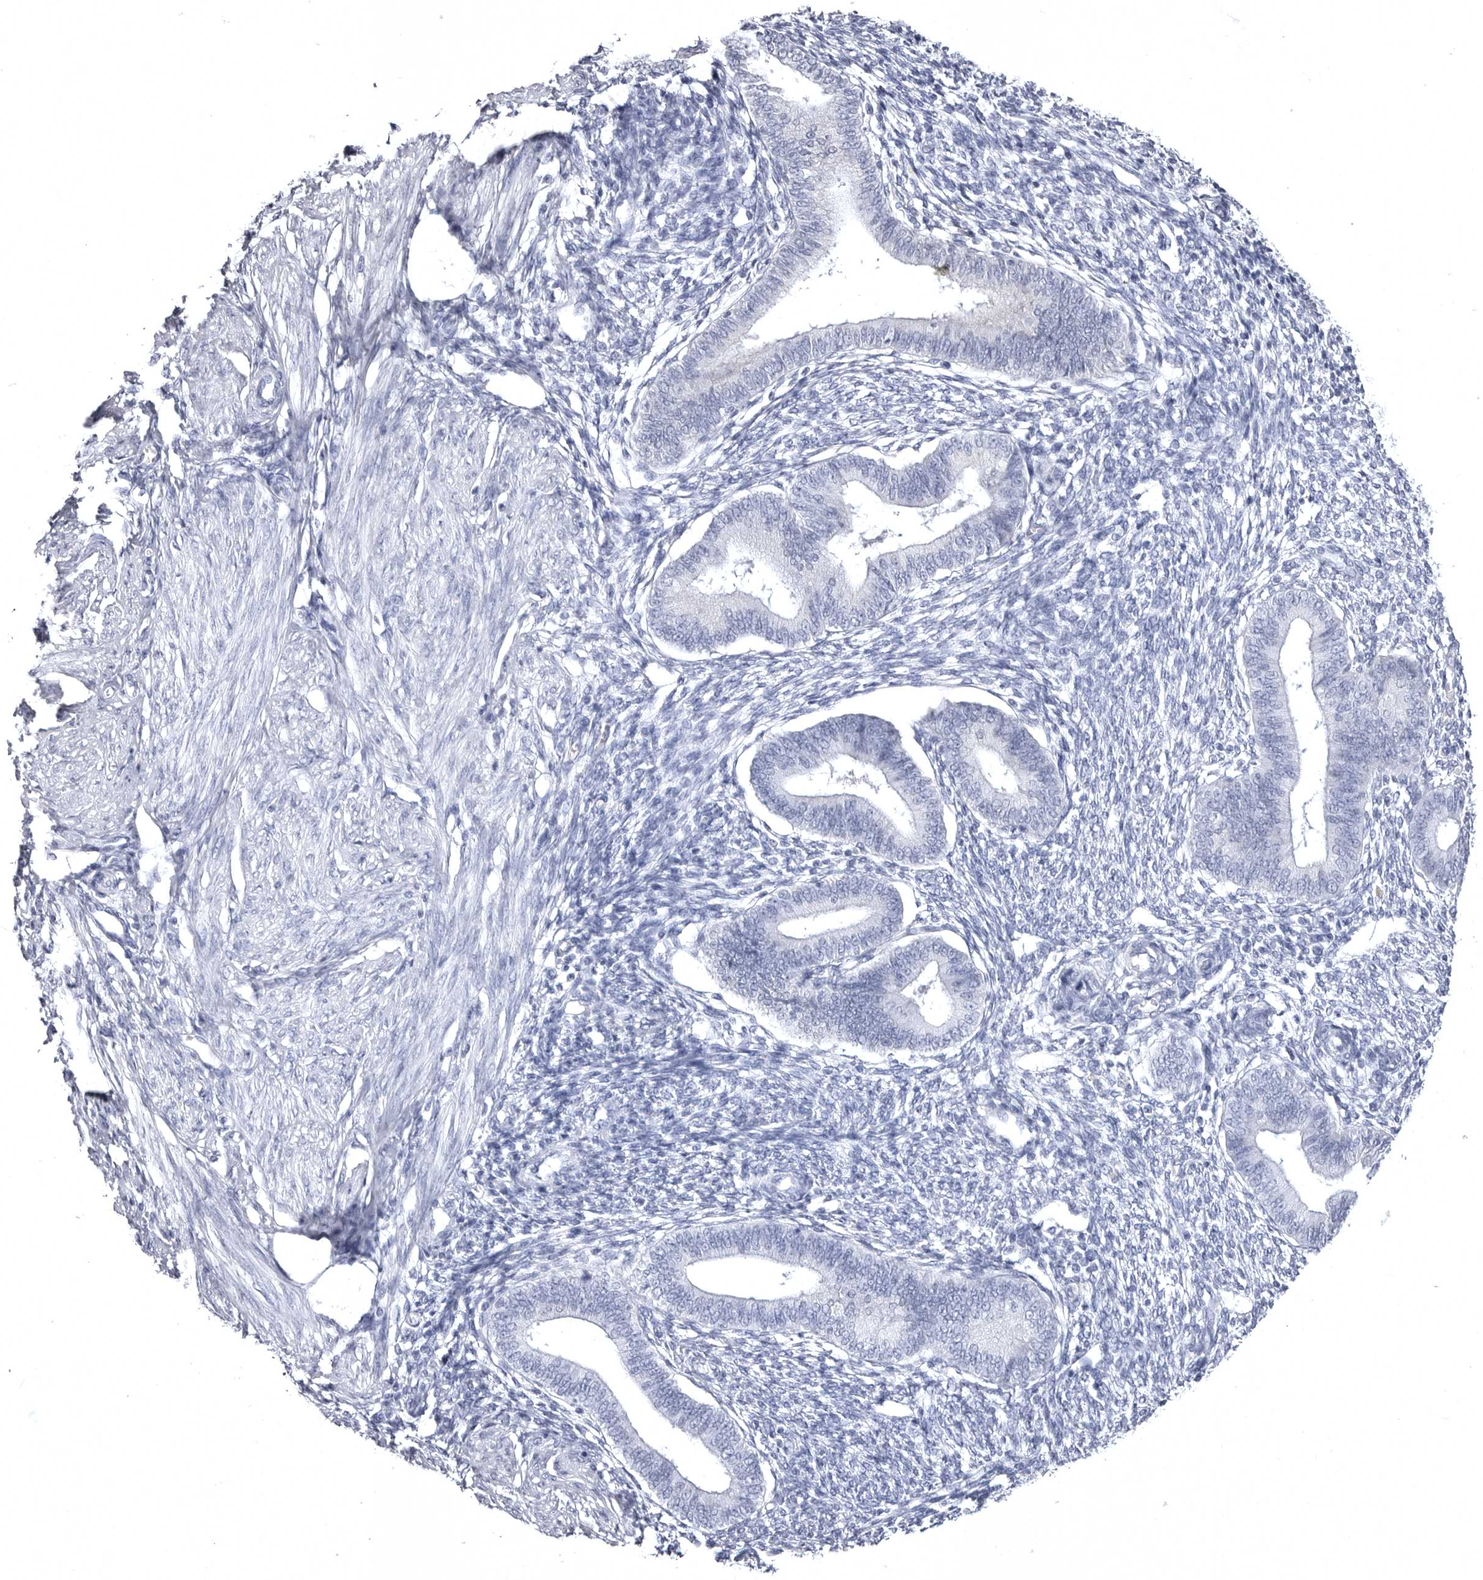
{"staining": {"intensity": "negative", "quantity": "none", "location": "none"}, "tissue": "endometrium", "cell_type": "Cells in endometrial stroma", "image_type": "normal", "snomed": [{"axis": "morphology", "description": "Normal tissue, NOS"}, {"axis": "topography", "description": "Endometrium"}], "caption": "Benign endometrium was stained to show a protein in brown. There is no significant staining in cells in endometrial stroma.", "gene": "STAP2", "patient": {"sex": "female", "age": 46}}